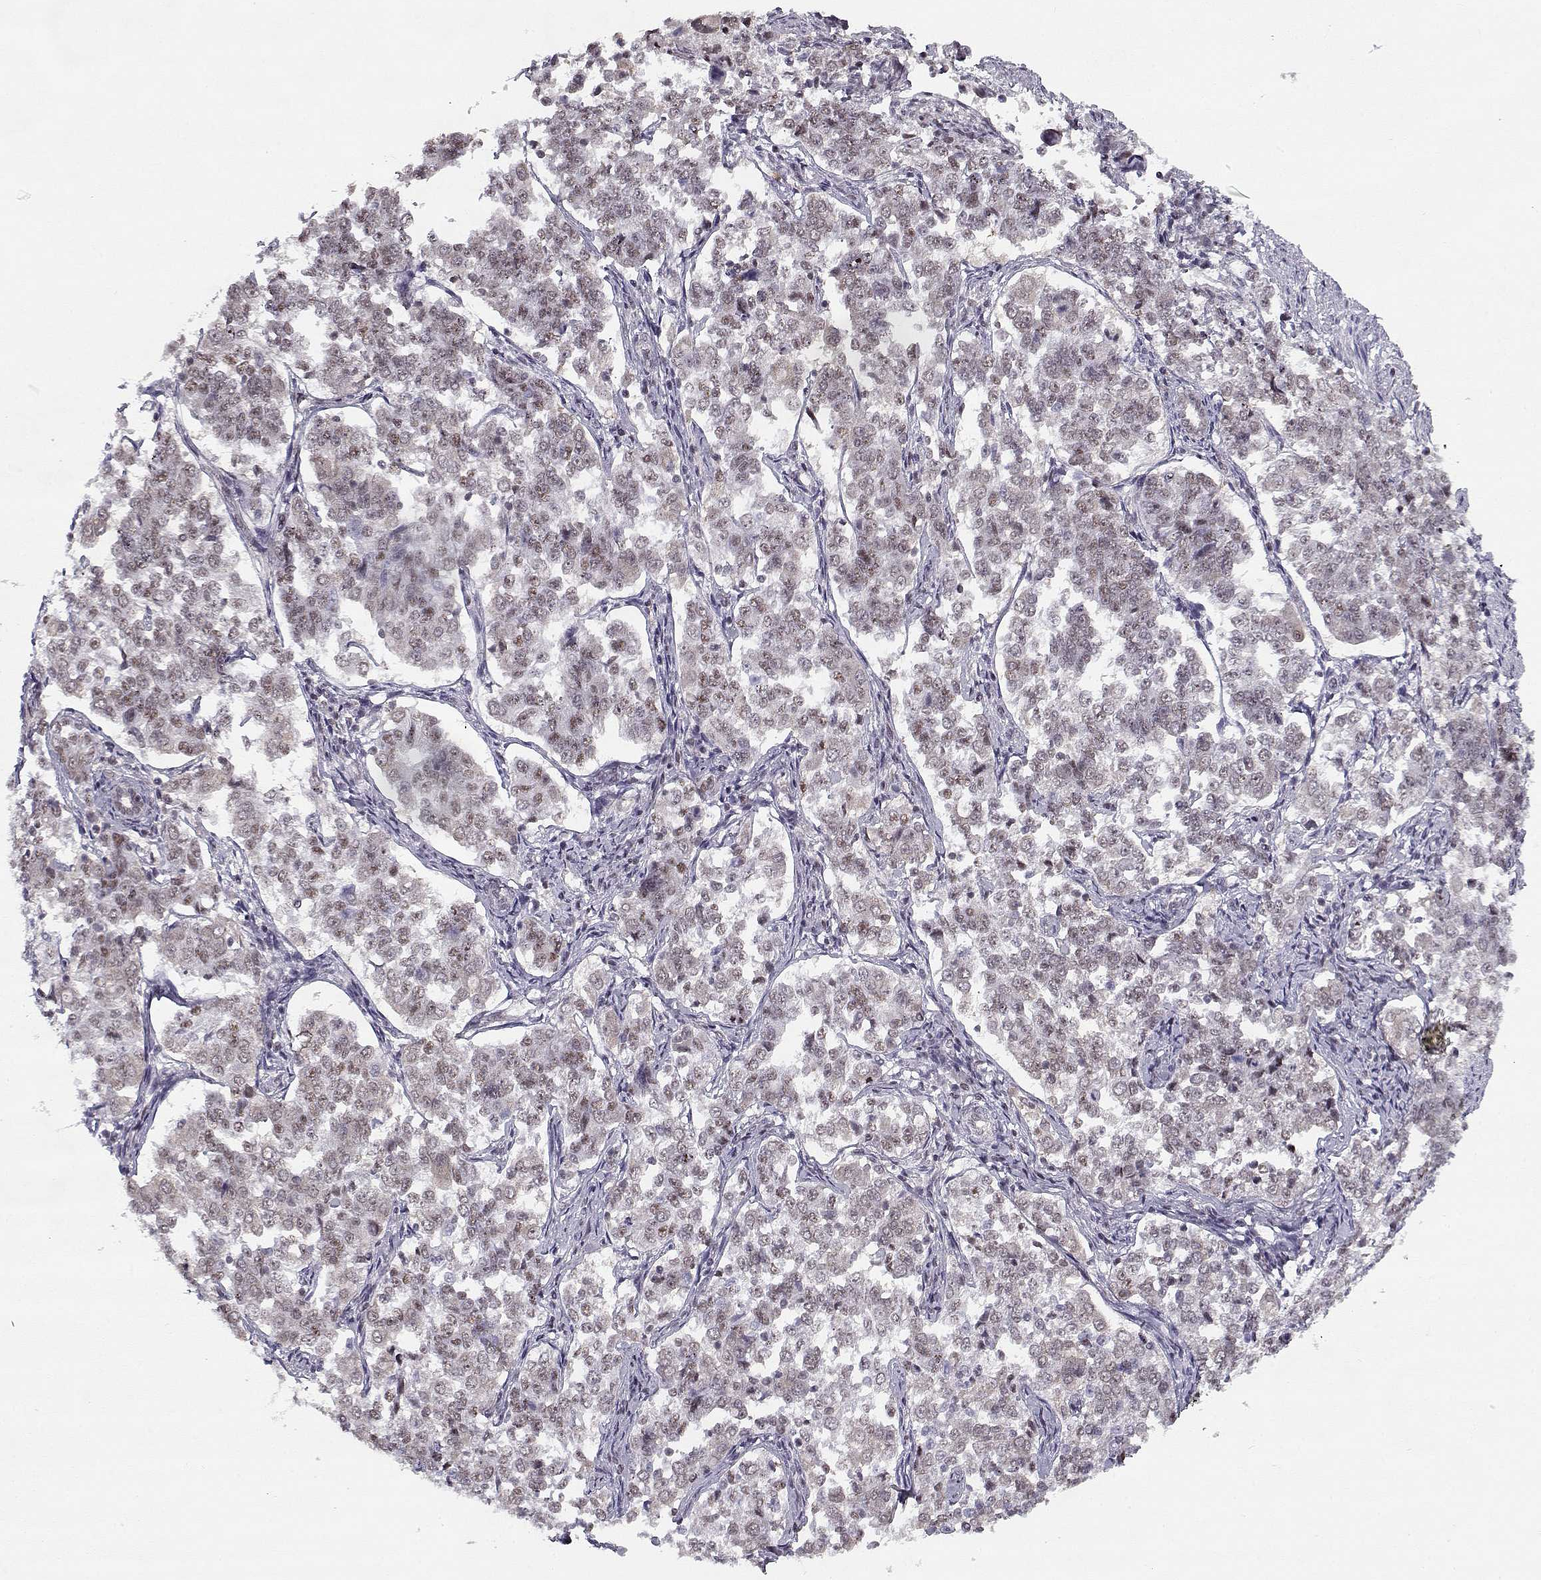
{"staining": {"intensity": "weak", "quantity": "25%-75%", "location": "nuclear"}, "tissue": "endometrial cancer", "cell_type": "Tumor cells", "image_type": "cancer", "snomed": [{"axis": "morphology", "description": "Adenocarcinoma, NOS"}, {"axis": "topography", "description": "Endometrium"}], "caption": "This photomicrograph exhibits immunohistochemistry (IHC) staining of human adenocarcinoma (endometrial), with low weak nuclear staining in approximately 25%-75% of tumor cells.", "gene": "TESPA1", "patient": {"sex": "female", "age": 43}}